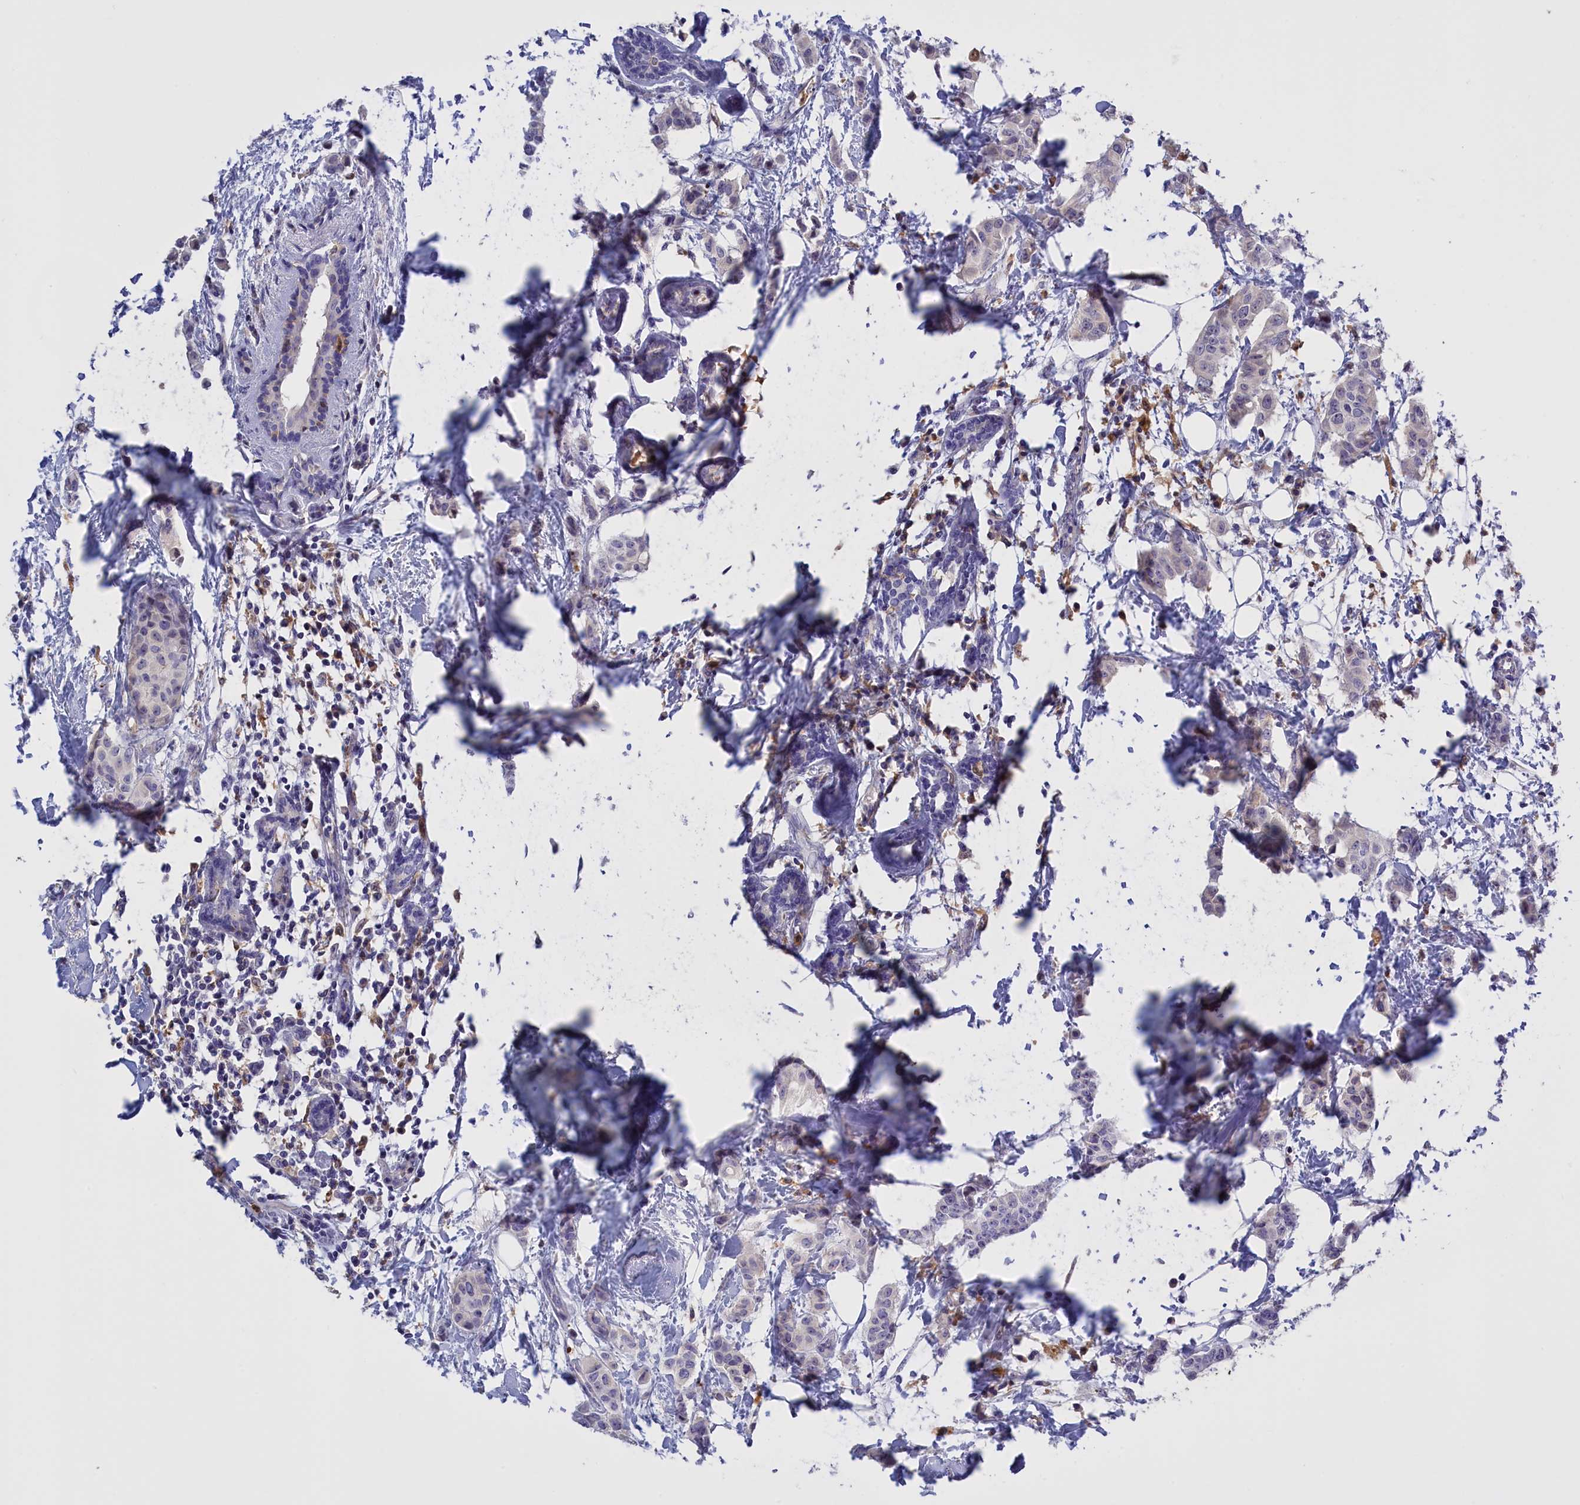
{"staining": {"intensity": "negative", "quantity": "none", "location": "none"}, "tissue": "breast cancer", "cell_type": "Tumor cells", "image_type": "cancer", "snomed": [{"axis": "morphology", "description": "Duct carcinoma"}, {"axis": "topography", "description": "Breast"}], "caption": "Histopathology image shows no significant protein expression in tumor cells of invasive ductal carcinoma (breast). (DAB immunohistochemistry (IHC) visualized using brightfield microscopy, high magnification).", "gene": "FAM149B1", "patient": {"sex": "female", "age": 40}}